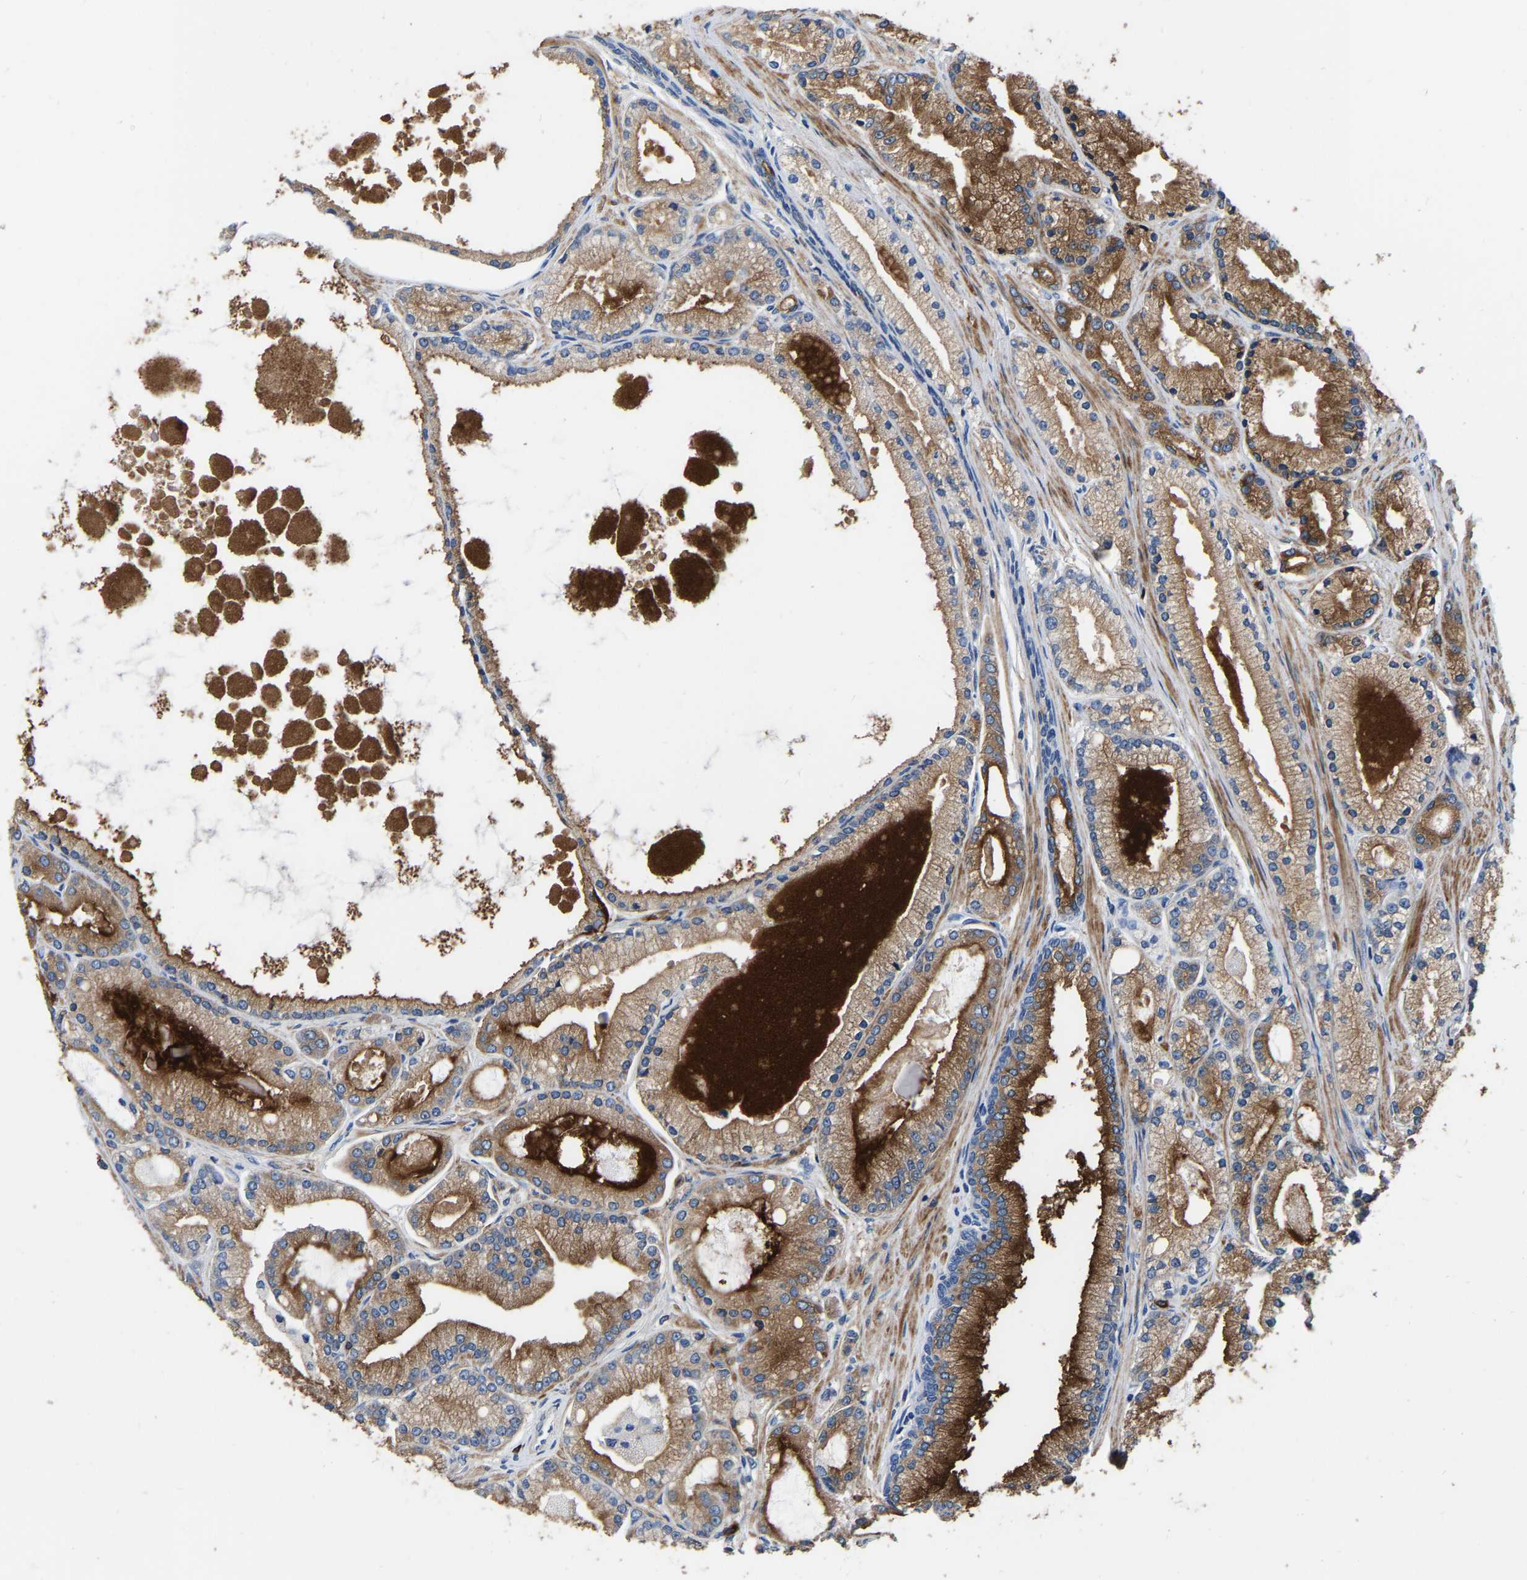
{"staining": {"intensity": "strong", "quantity": ">75%", "location": "cytoplasmic/membranous"}, "tissue": "prostate cancer", "cell_type": "Tumor cells", "image_type": "cancer", "snomed": [{"axis": "morphology", "description": "Adenocarcinoma, High grade"}, {"axis": "topography", "description": "Prostate"}], "caption": "Brown immunohistochemical staining in human prostate cancer (high-grade adenocarcinoma) demonstrates strong cytoplasmic/membranous expression in about >75% of tumor cells.", "gene": "RAB27B", "patient": {"sex": "male", "age": 71}}